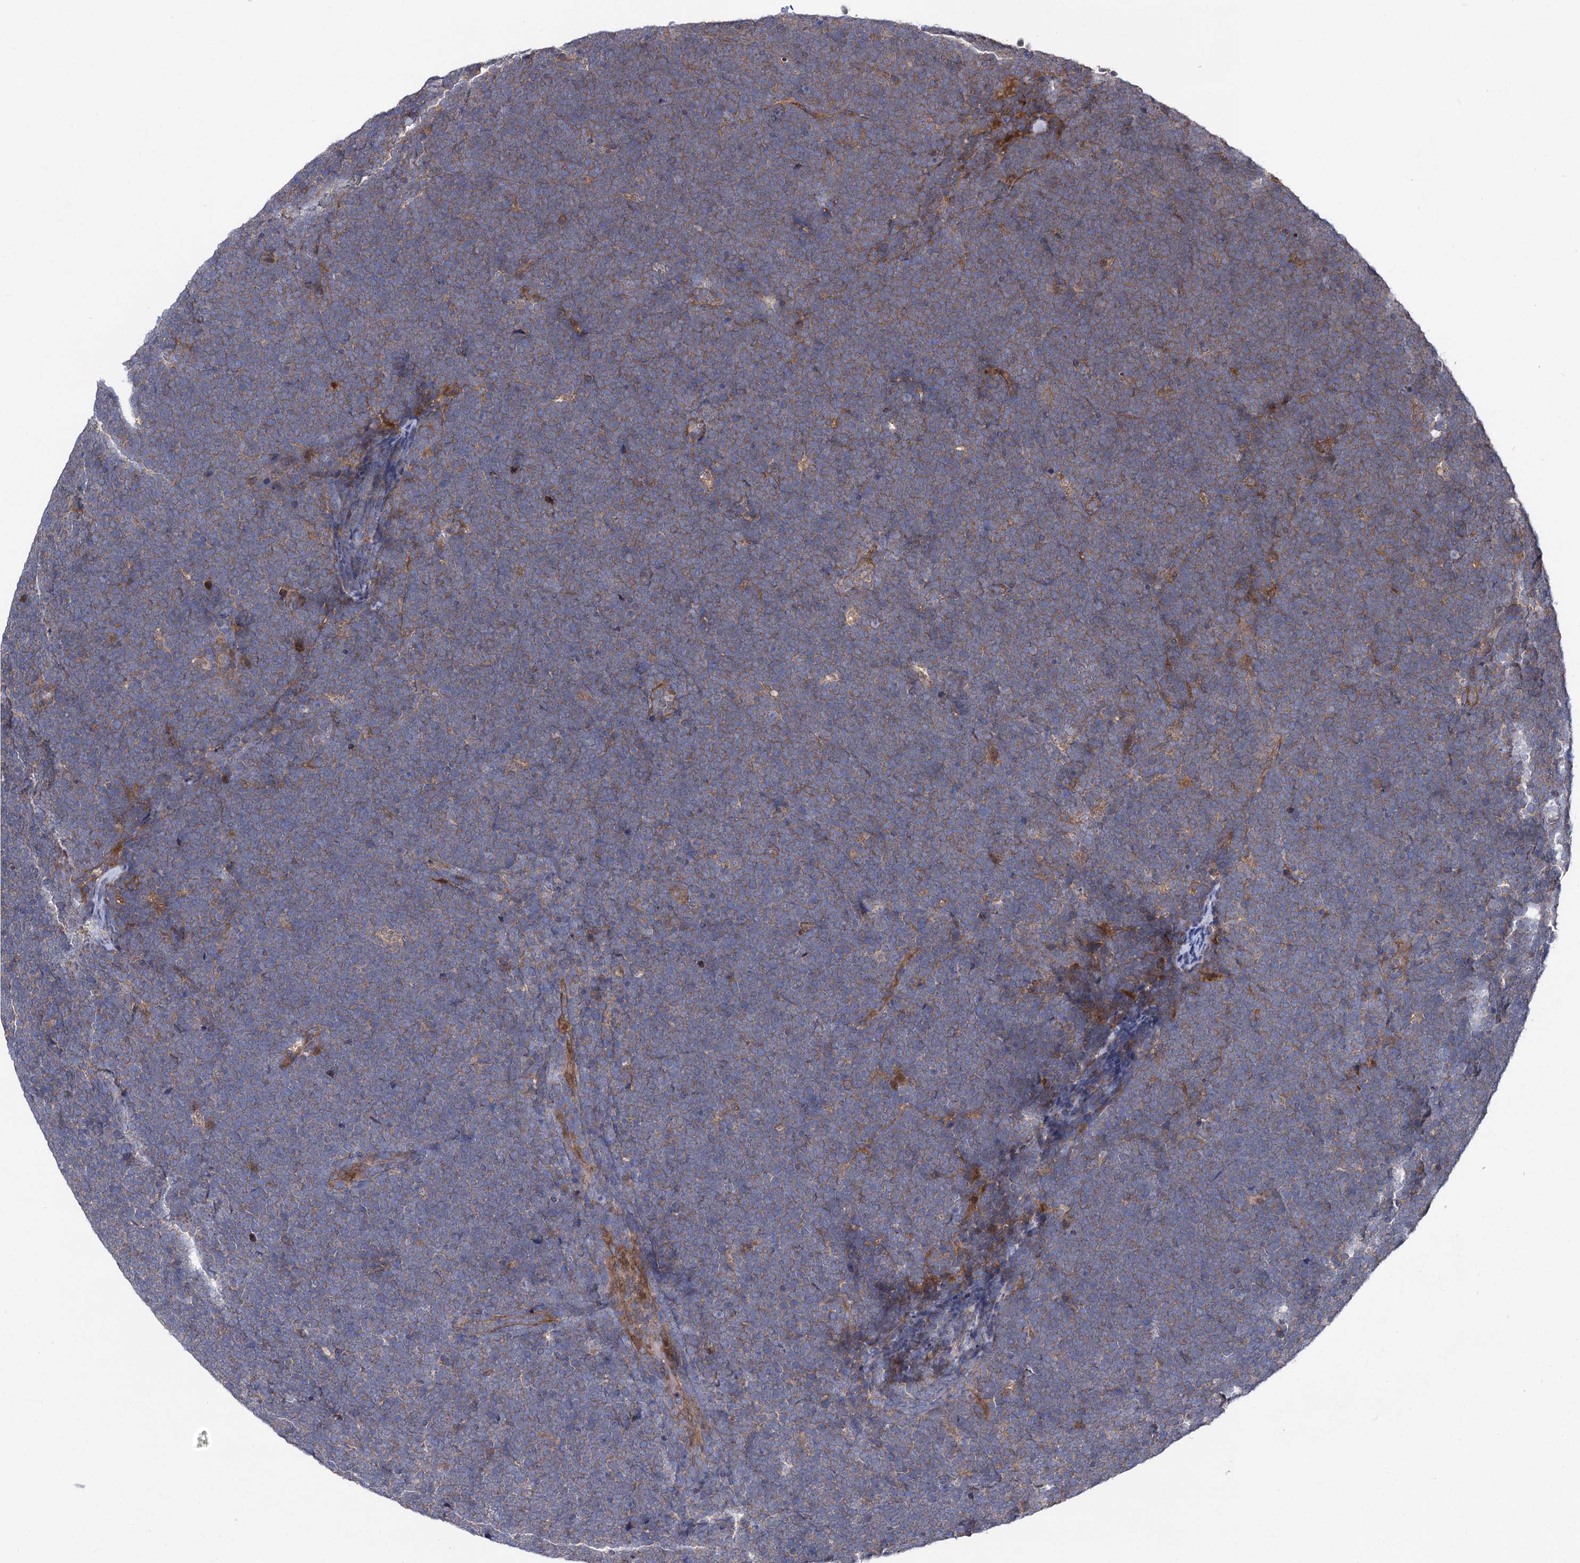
{"staining": {"intensity": "weak", "quantity": ">75%", "location": "cytoplasmic/membranous"}, "tissue": "lymphoma", "cell_type": "Tumor cells", "image_type": "cancer", "snomed": [{"axis": "morphology", "description": "Malignant lymphoma, non-Hodgkin's type, High grade"}, {"axis": "topography", "description": "Lymph node"}], "caption": "IHC staining of lymphoma, which exhibits low levels of weak cytoplasmic/membranous expression in approximately >75% of tumor cells indicating weak cytoplasmic/membranous protein staining. The staining was performed using DAB (brown) for protein detection and nuclei were counterstained in hematoxylin (blue).", "gene": "NAA25", "patient": {"sex": "male", "age": 13}}